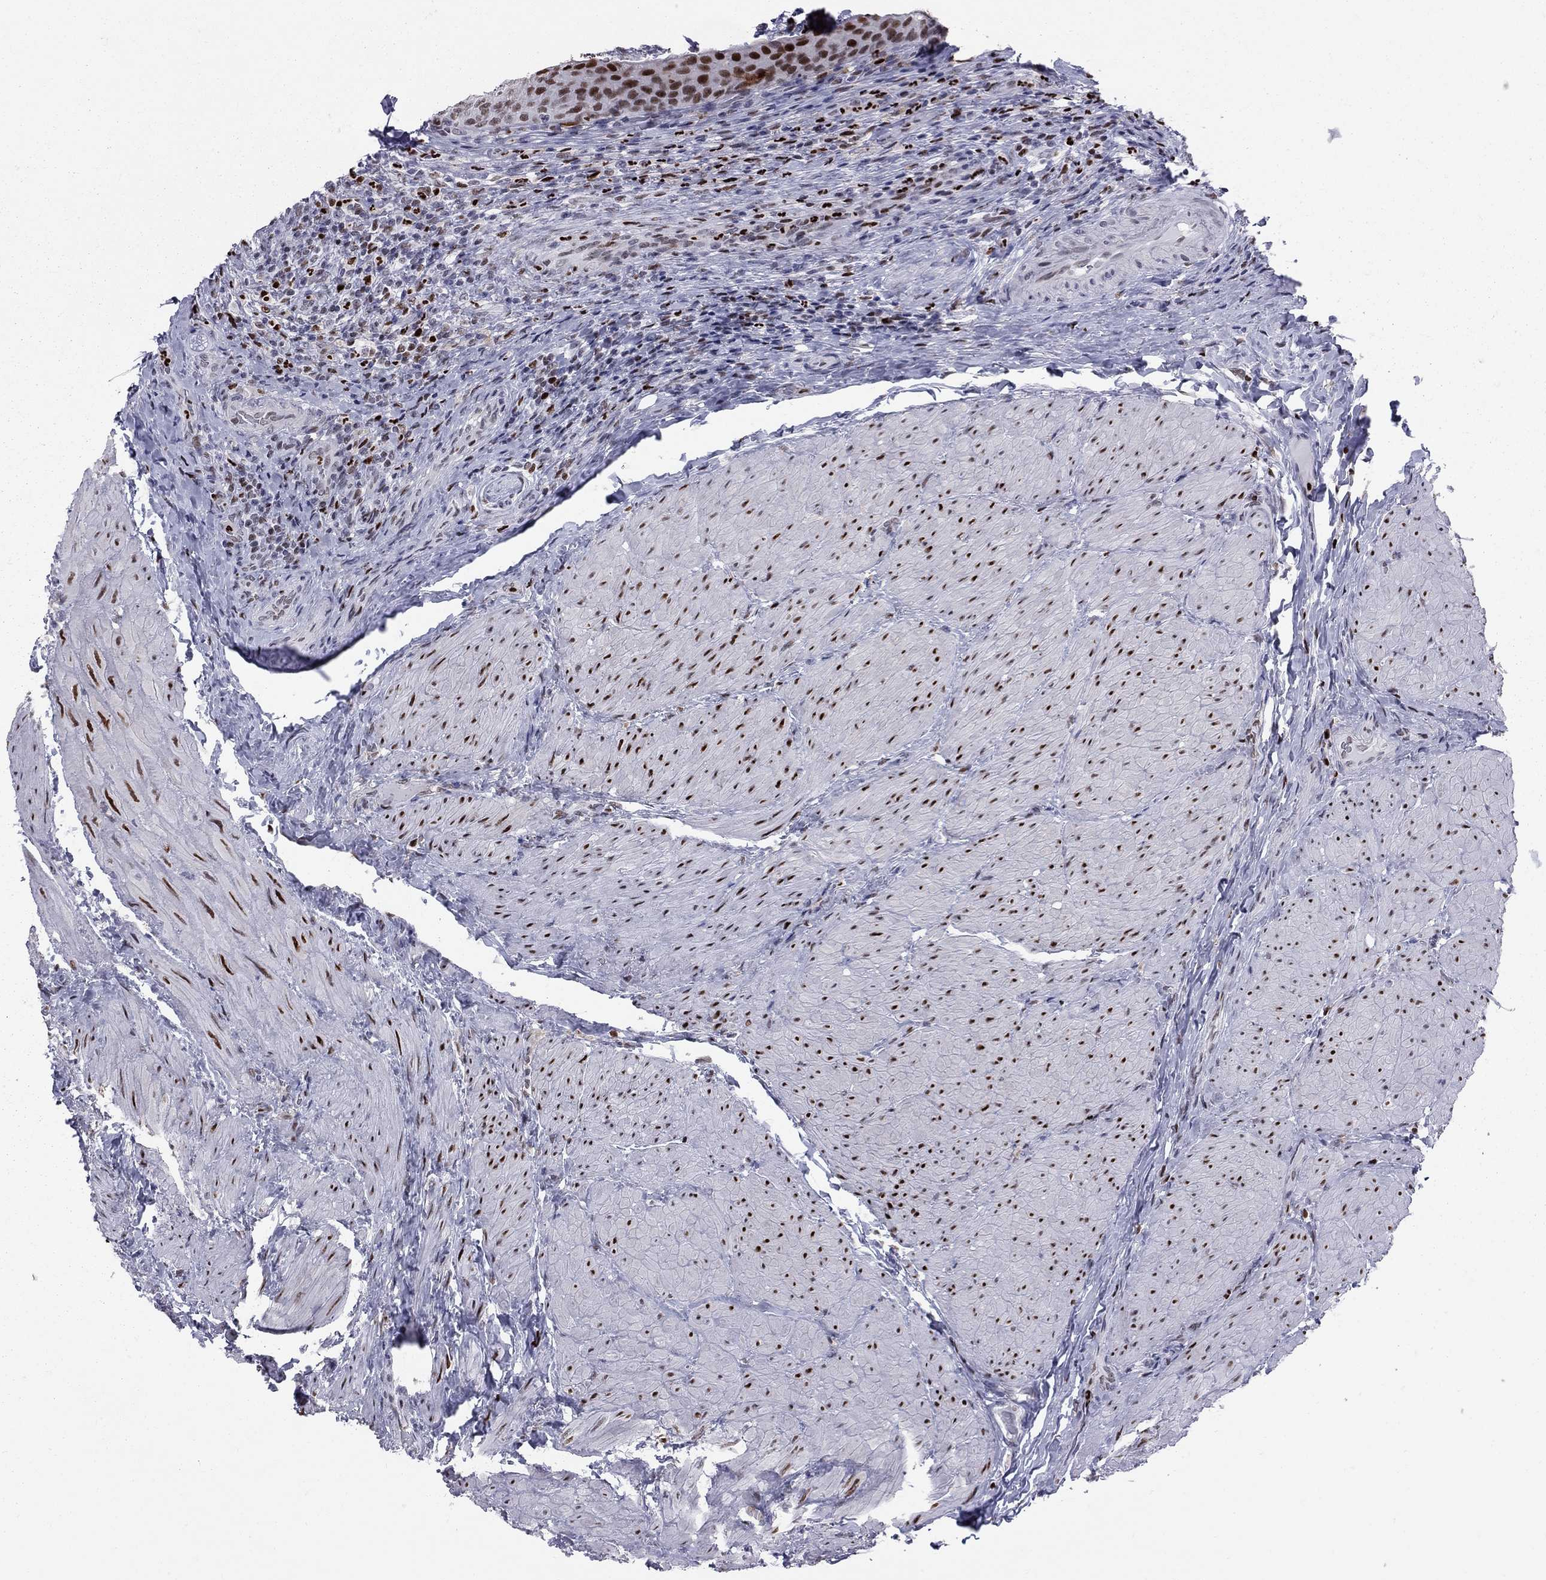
{"staining": {"intensity": "strong", "quantity": ">75%", "location": "nuclear"}, "tissue": "urinary bladder", "cell_type": "Urothelial cells", "image_type": "normal", "snomed": [{"axis": "morphology", "description": "Normal tissue, NOS"}, {"axis": "topography", "description": "Urinary bladder"}, {"axis": "topography", "description": "Peripheral nerve tissue"}], "caption": "Urothelial cells exhibit high levels of strong nuclear positivity in approximately >75% of cells in normal human urinary bladder. The staining was performed using DAB (3,3'-diaminobenzidine) to visualize the protein expression in brown, while the nuclei were stained in blue with hematoxylin (Magnification: 20x).", "gene": "PCGF3", "patient": {"sex": "male", "age": 66}}